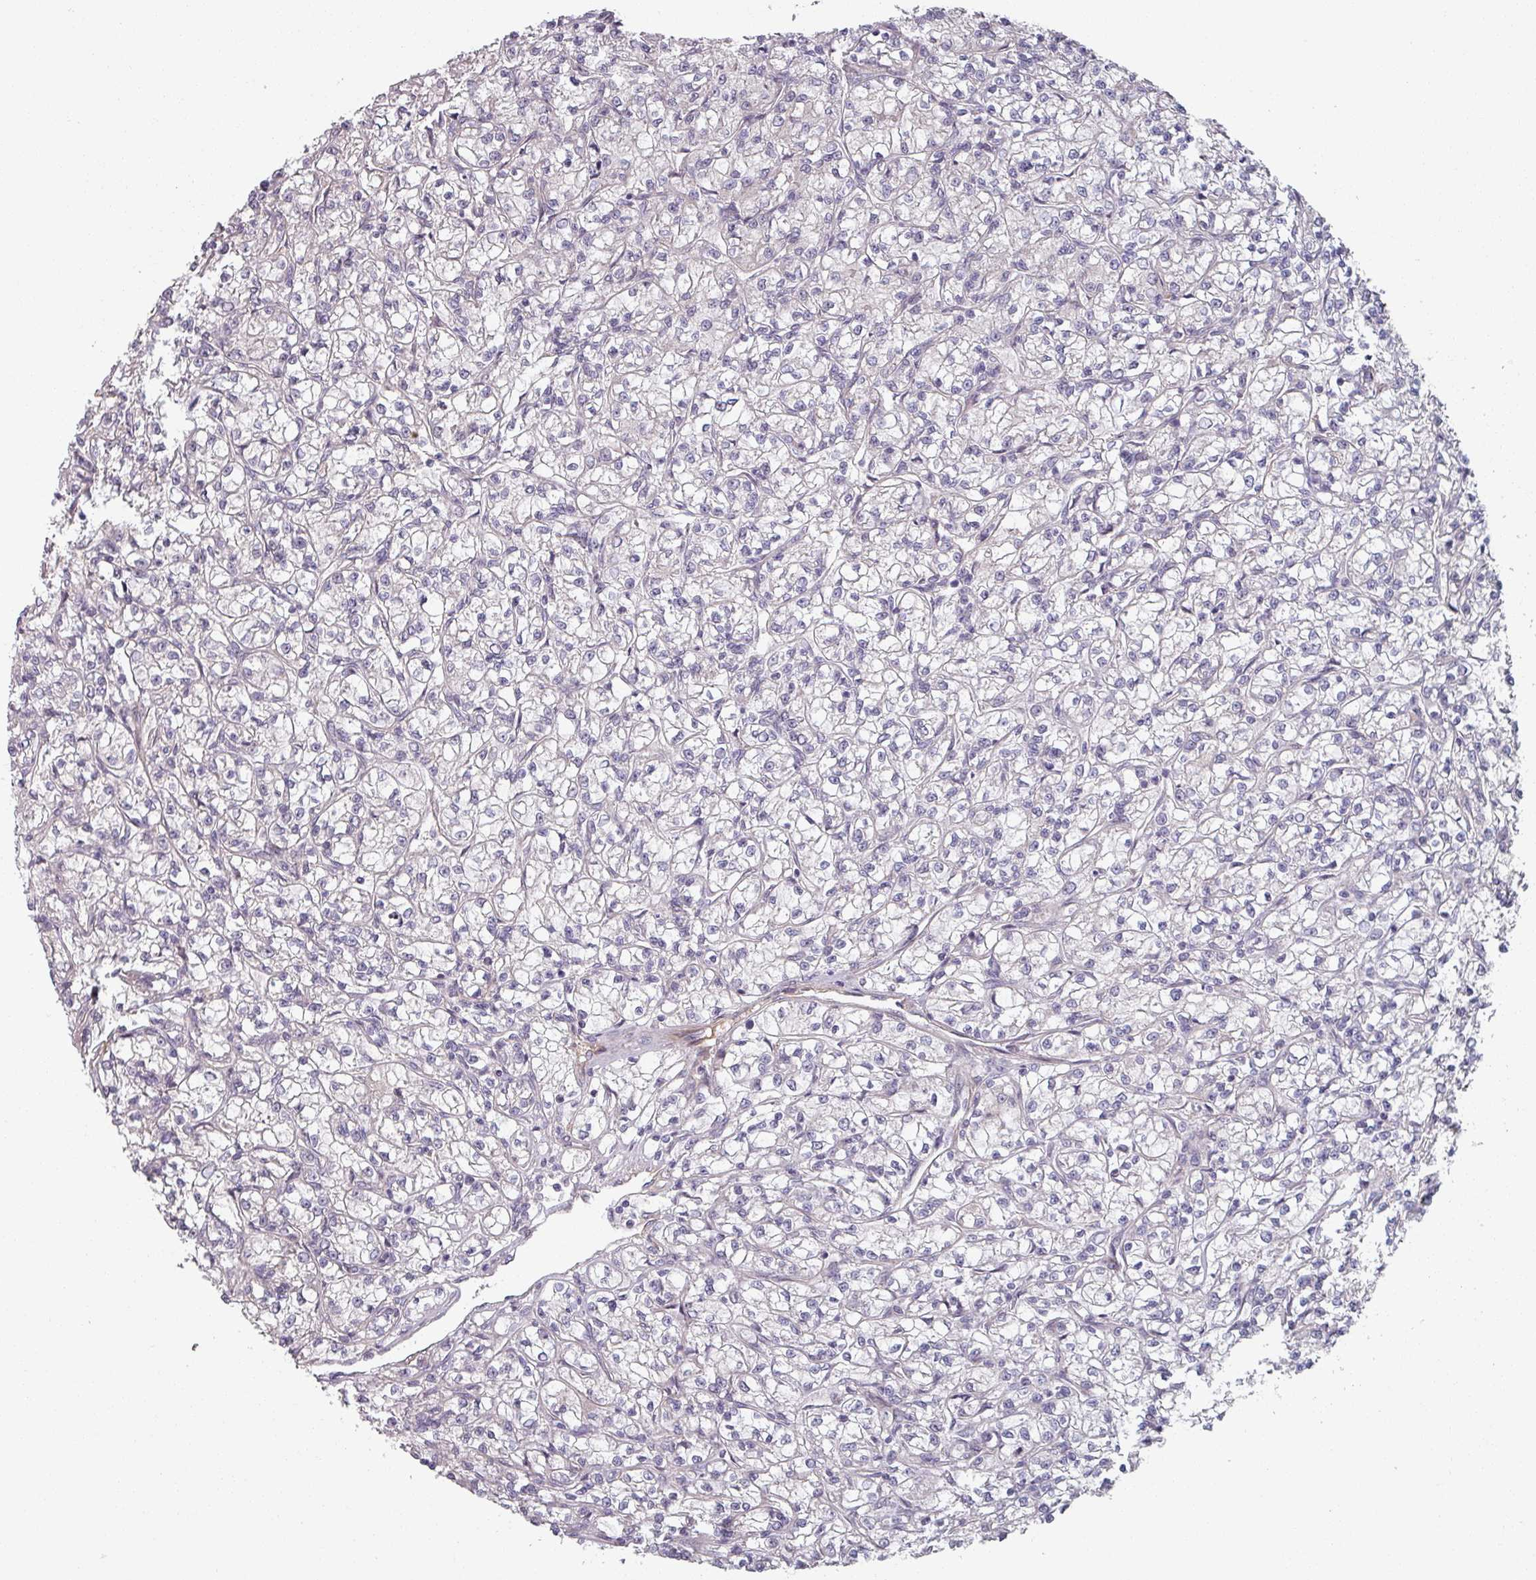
{"staining": {"intensity": "negative", "quantity": "none", "location": "none"}, "tissue": "renal cancer", "cell_type": "Tumor cells", "image_type": "cancer", "snomed": [{"axis": "morphology", "description": "Adenocarcinoma, NOS"}, {"axis": "topography", "description": "Kidney"}], "caption": "DAB (3,3'-diaminobenzidine) immunohistochemical staining of renal cancer demonstrates no significant staining in tumor cells. (Stains: DAB immunohistochemistry (IHC) with hematoxylin counter stain, Microscopy: brightfield microscopy at high magnification).", "gene": "C4BPB", "patient": {"sex": "female", "age": 59}}